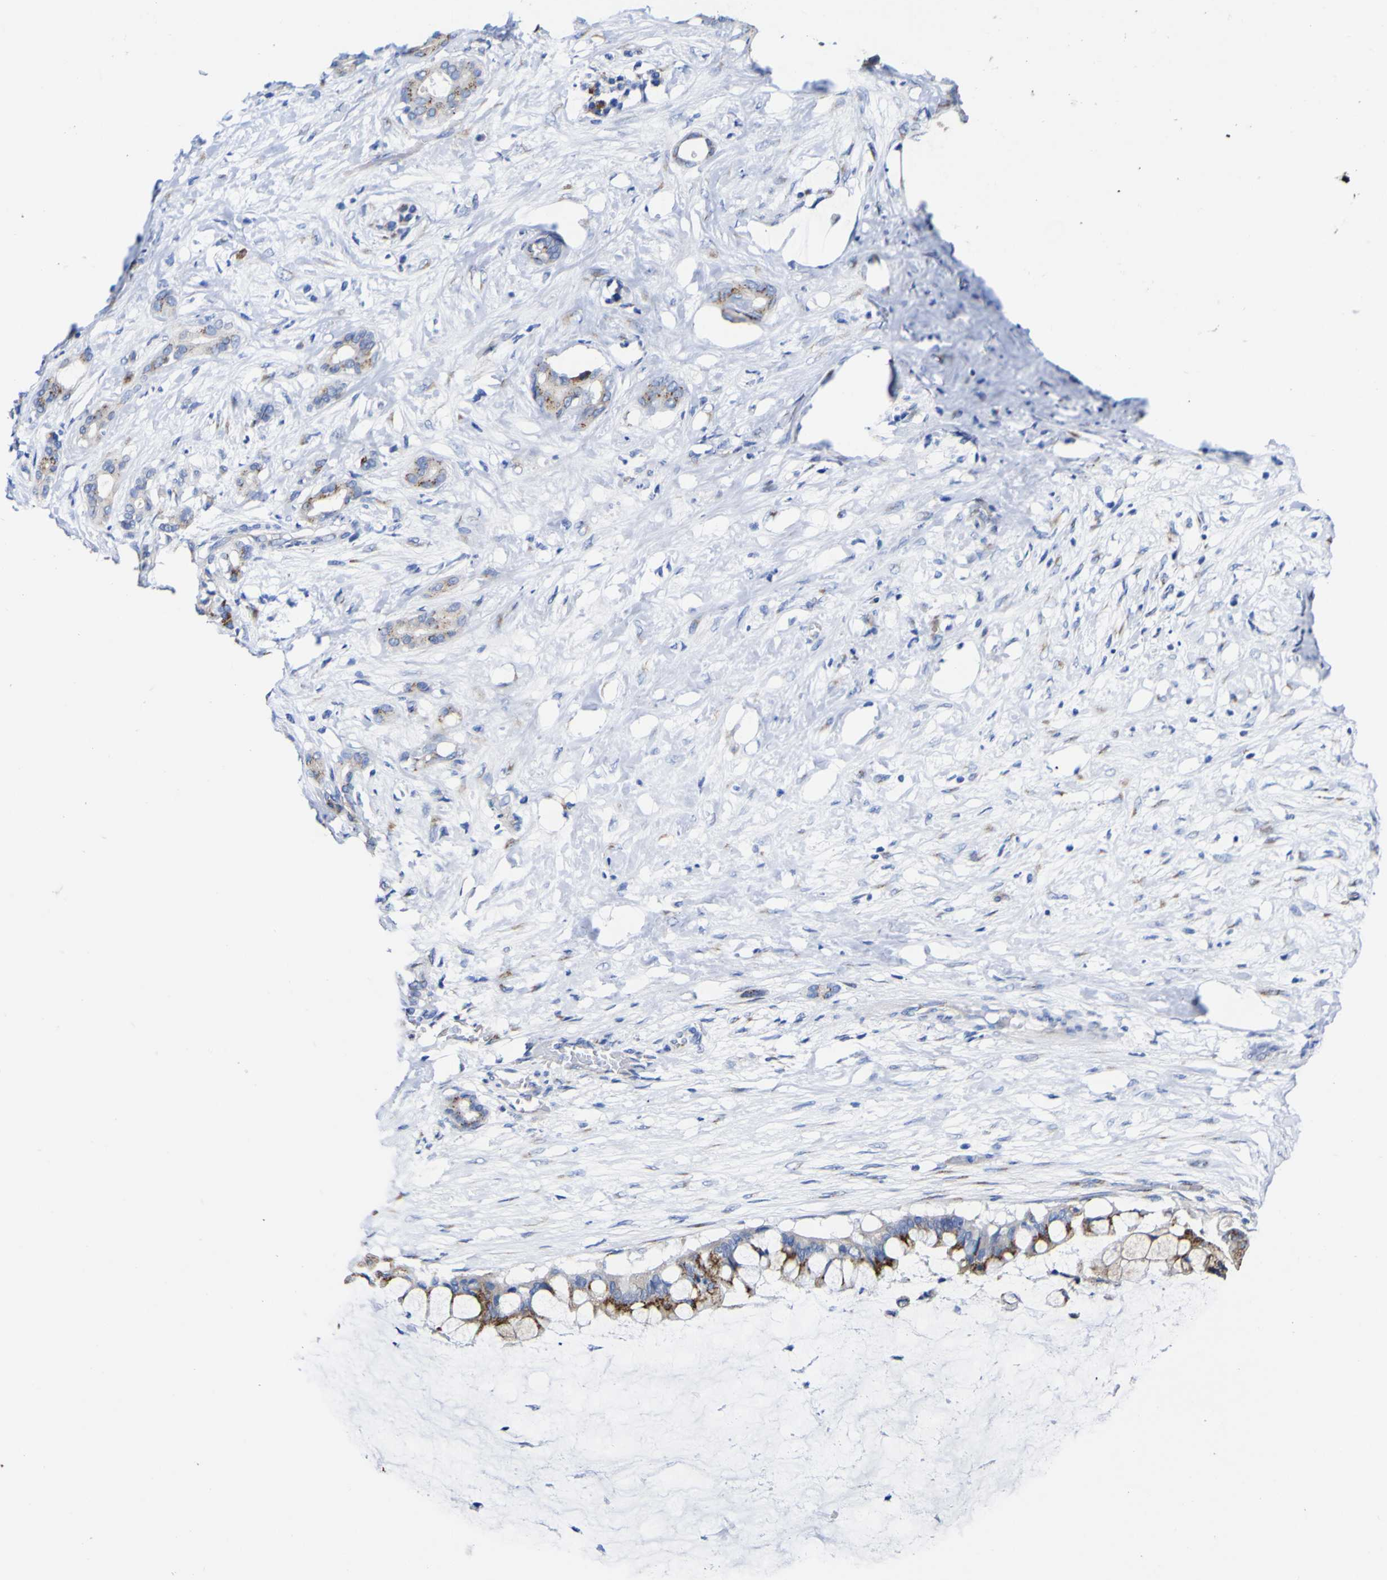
{"staining": {"intensity": "moderate", "quantity": "25%-75%", "location": "cytoplasmic/membranous"}, "tissue": "pancreatic cancer", "cell_type": "Tumor cells", "image_type": "cancer", "snomed": [{"axis": "morphology", "description": "Adenocarcinoma, NOS"}, {"axis": "topography", "description": "Pancreas"}], "caption": "This histopathology image demonstrates immunohistochemistry staining of adenocarcinoma (pancreatic), with medium moderate cytoplasmic/membranous positivity in about 25%-75% of tumor cells.", "gene": "GOLM1", "patient": {"sex": "male", "age": 41}}